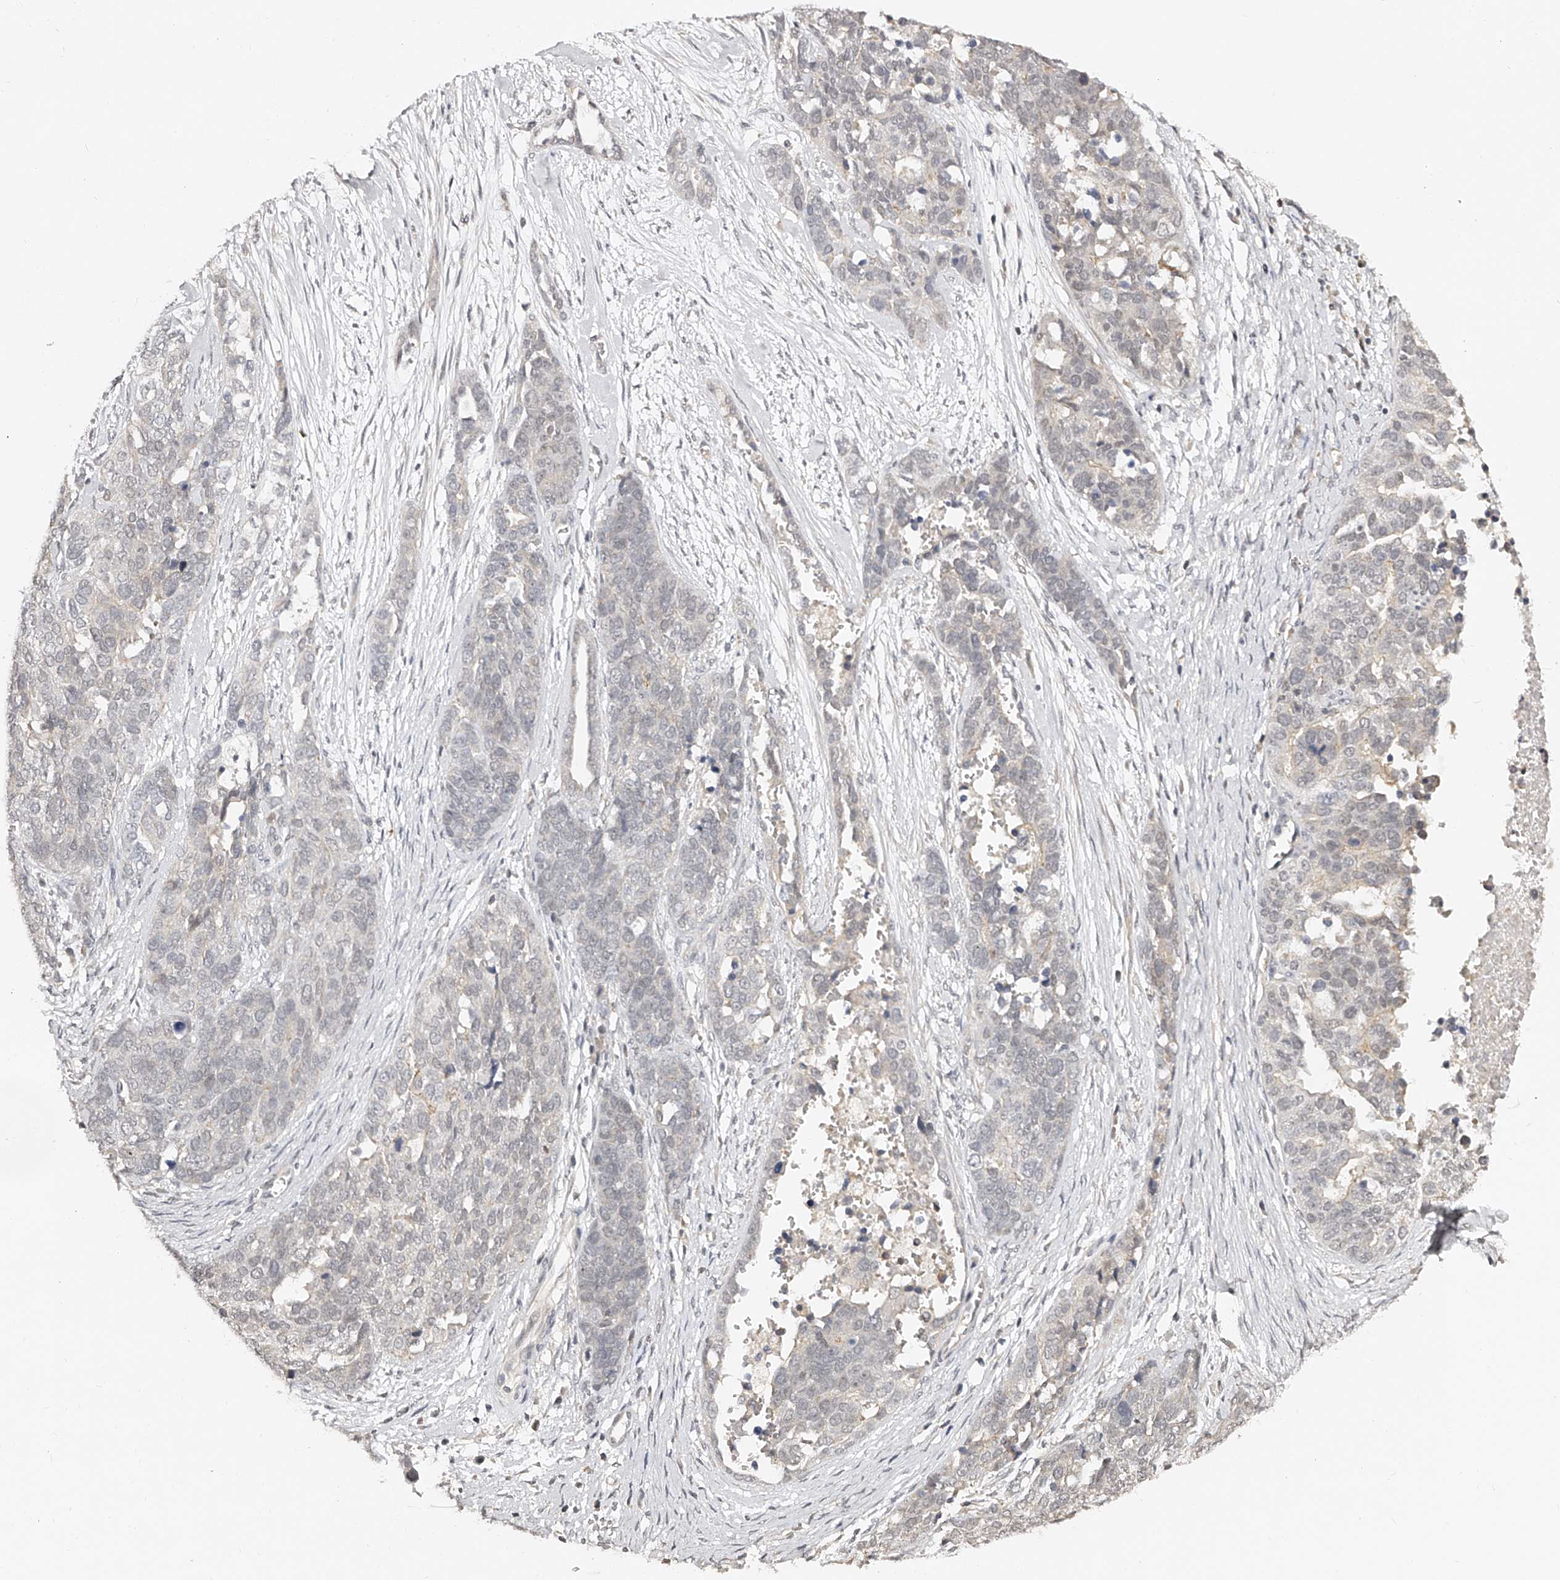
{"staining": {"intensity": "negative", "quantity": "none", "location": "none"}, "tissue": "ovarian cancer", "cell_type": "Tumor cells", "image_type": "cancer", "snomed": [{"axis": "morphology", "description": "Cystadenocarcinoma, serous, NOS"}, {"axis": "topography", "description": "Ovary"}], "caption": "Human ovarian cancer (serous cystadenocarcinoma) stained for a protein using immunohistochemistry shows no staining in tumor cells.", "gene": "ZNF789", "patient": {"sex": "female", "age": 44}}